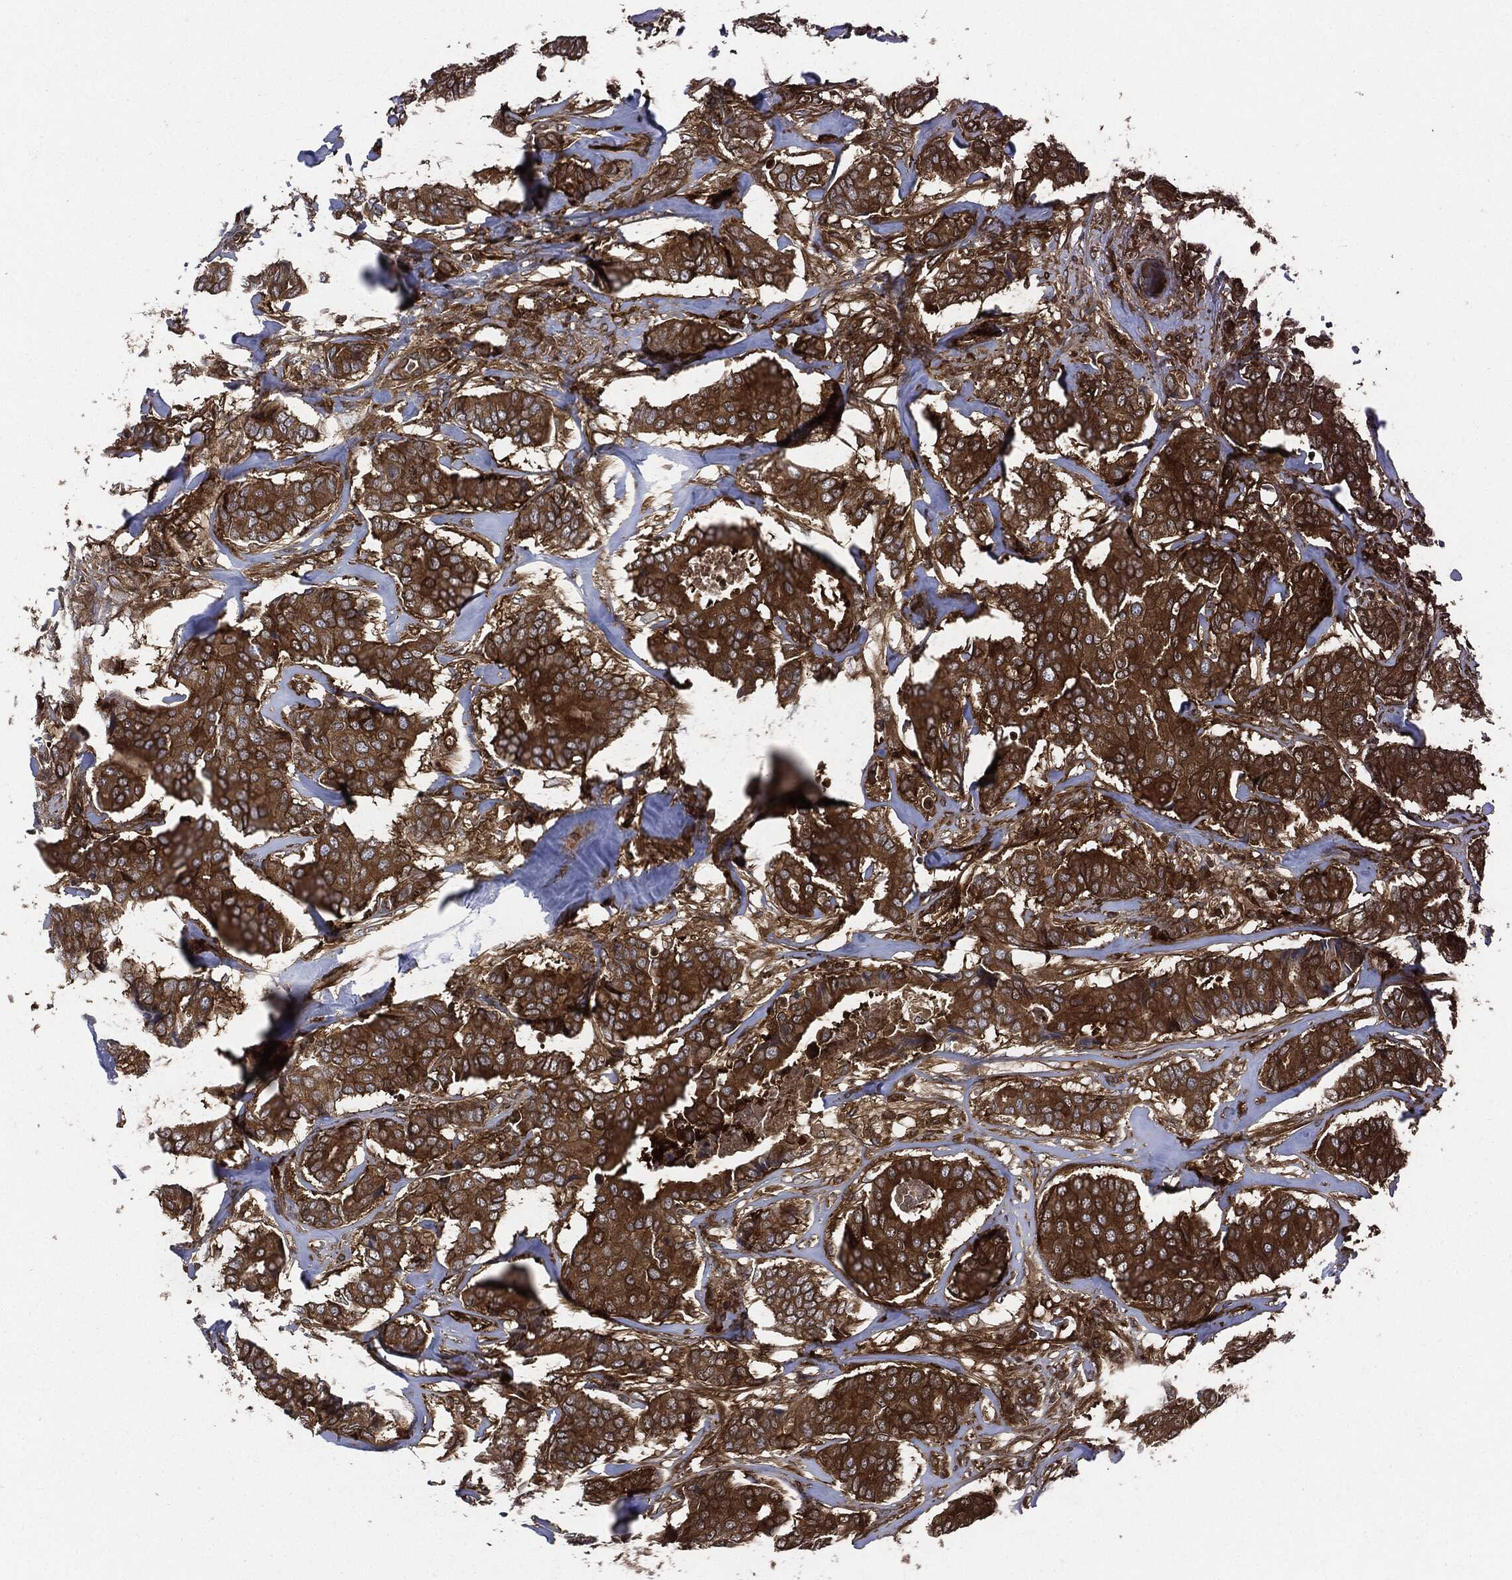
{"staining": {"intensity": "strong", "quantity": ">75%", "location": "cytoplasmic/membranous"}, "tissue": "breast cancer", "cell_type": "Tumor cells", "image_type": "cancer", "snomed": [{"axis": "morphology", "description": "Duct carcinoma"}, {"axis": "topography", "description": "Breast"}], "caption": "The micrograph displays immunohistochemical staining of breast intraductal carcinoma. There is strong cytoplasmic/membranous positivity is seen in about >75% of tumor cells.", "gene": "XPNPEP1", "patient": {"sex": "female", "age": 75}}